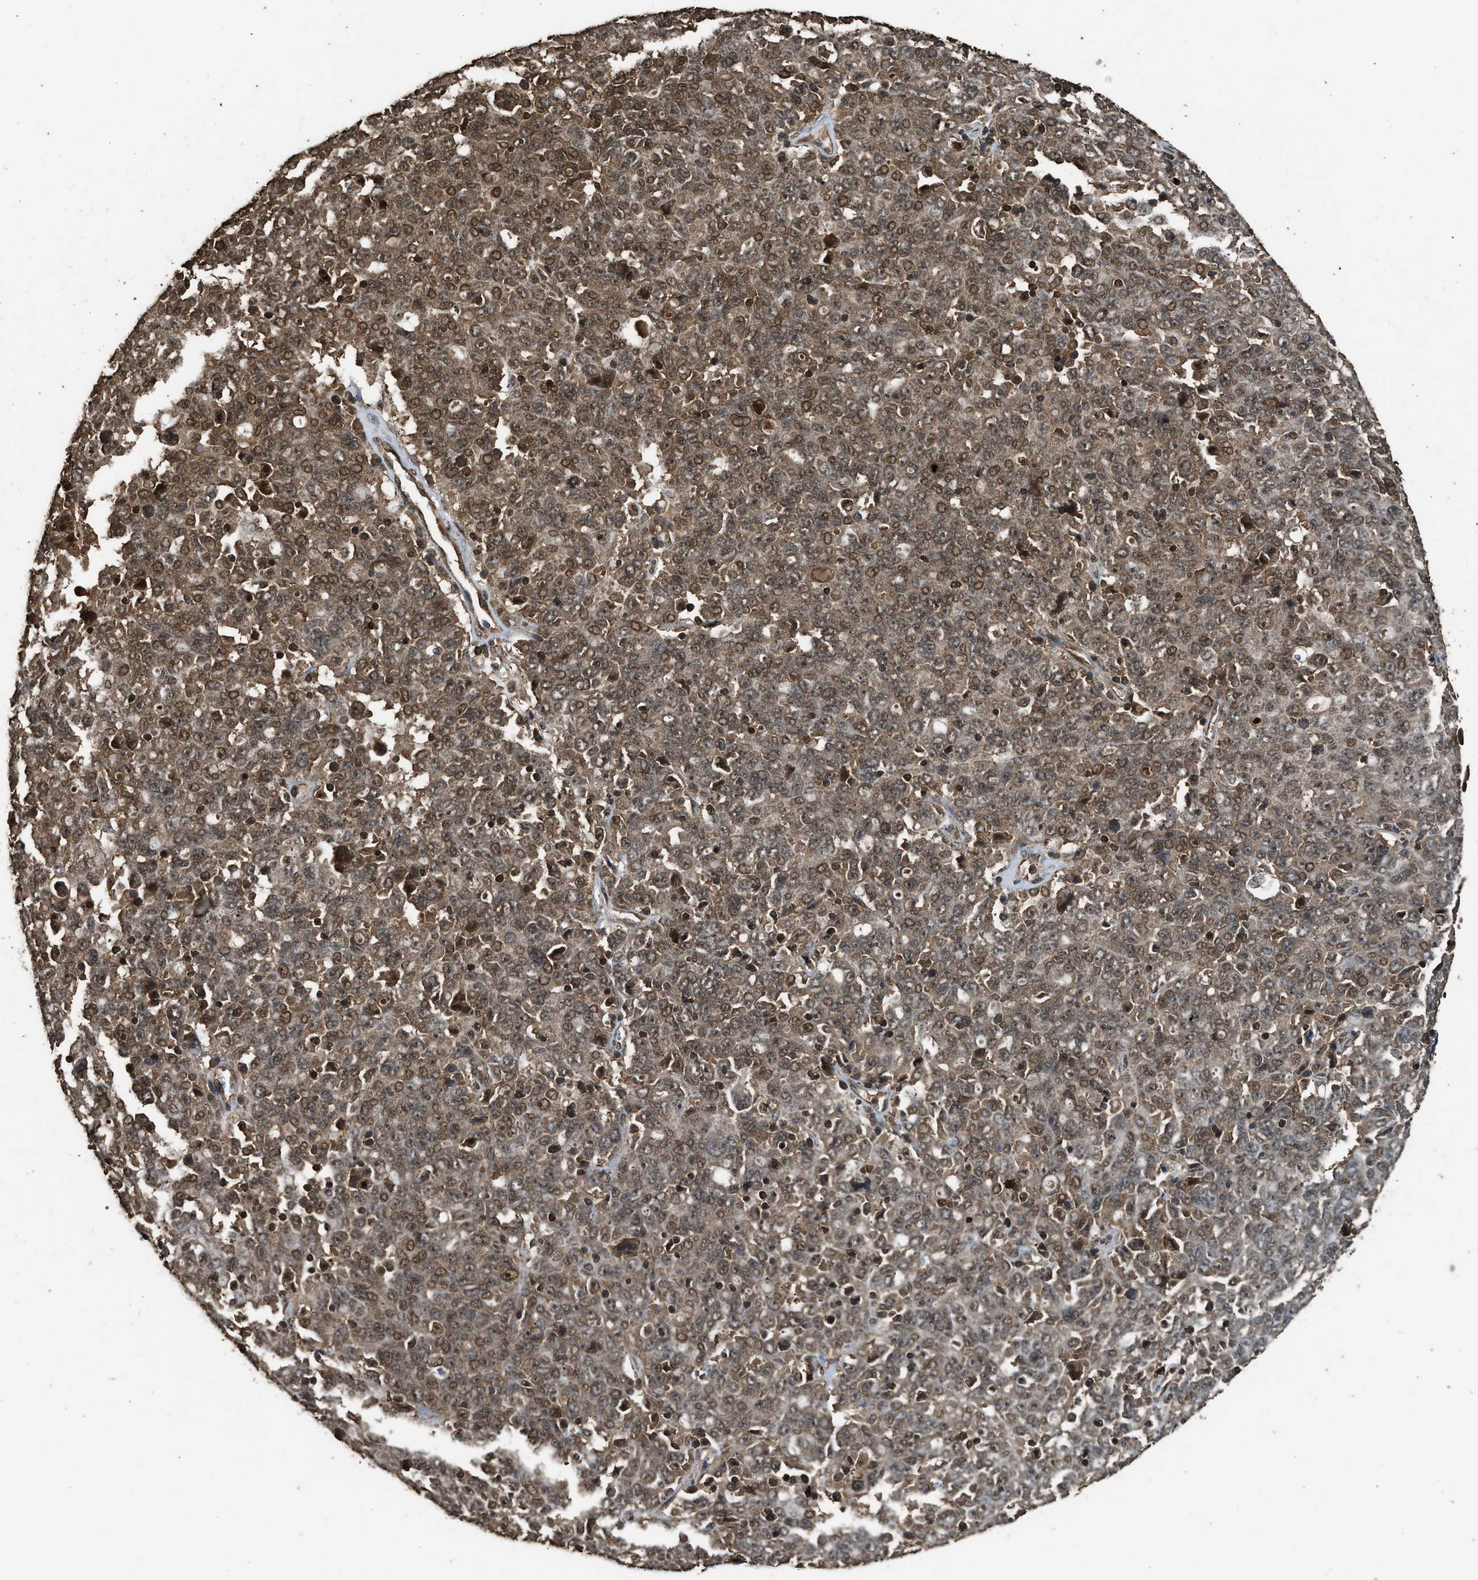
{"staining": {"intensity": "moderate", "quantity": ">75%", "location": "cytoplasmic/membranous,nuclear"}, "tissue": "ovarian cancer", "cell_type": "Tumor cells", "image_type": "cancer", "snomed": [{"axis": "morphology", "description": "Carcinoma, endometroid"}, {"axis": "topography", "description": "Ovary"}], "caption": "The immunohistochemical stain highlights moderate cytoplasmic/membranous and nuclear positivity in tumor cells of ovarian endometroid carcinoma tissue.", "gene": "MYBL2", "patient": {"sex": "female", "age": 62}}